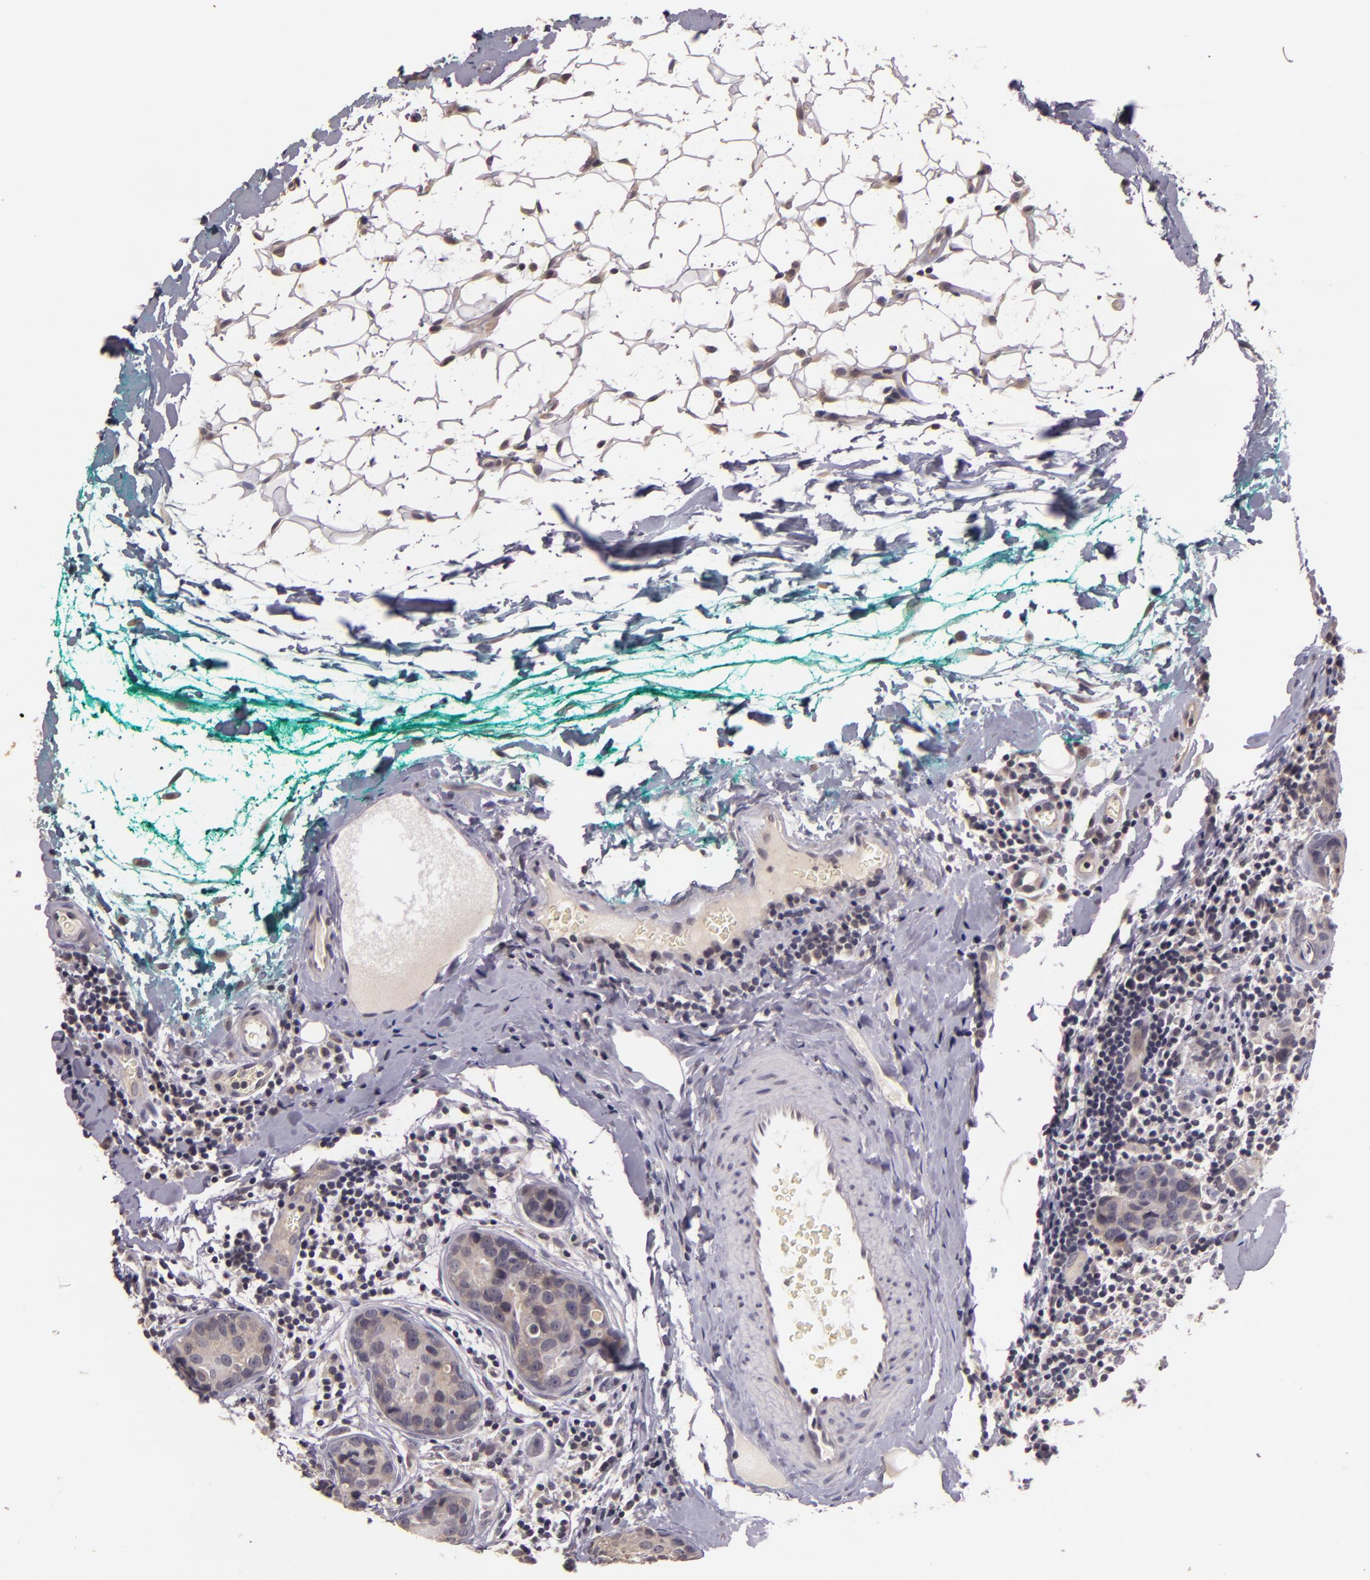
{"staining": {"intensity": "negative", "quantity": "none", "location": "none"}, "tissue": "breast cancer", "cell_type": "Tumor cells", "image_type": "cancer", "snomed": [{"axis": "morphology", "description": "Duct carcinoma"}, {"axis": "topography", "description": "Breast"}], "caption": "Tumor cells are negative for brown protein staining in breast cancer (infiltrating ductal carcinoma).", "gene": "TFF1", "patient": {"sex": "female", "age": 24}}